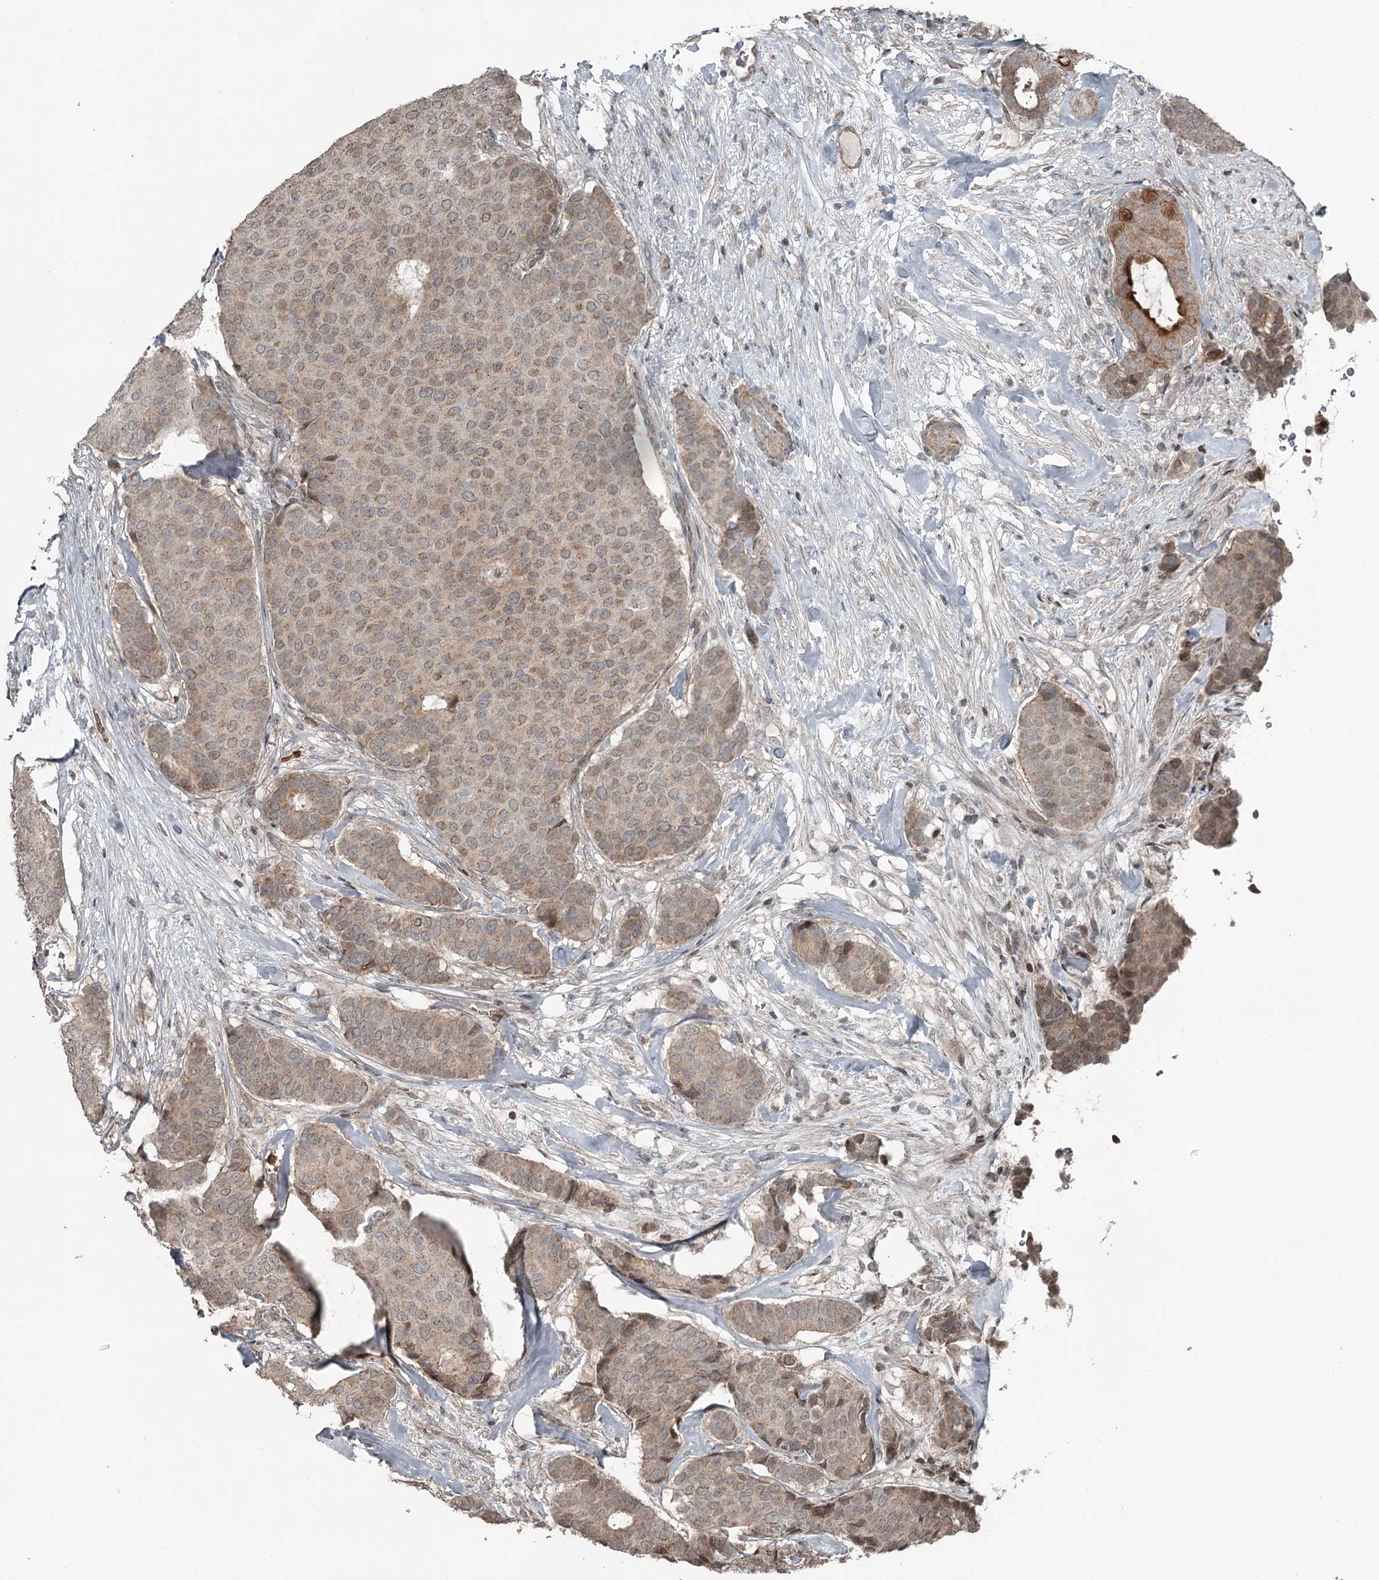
{"staining": {"intensity": "weak", "quantity": ">75%", "location": "cytoplasmic/membranous"}, "tissue": "breast cancer", "cell_type": "Tumor cells", "image_type": "cancer", "snomed": [{"axis": "morphology", "description": "Duct carcinoma"}, {"axis": "topography", "description": "Breast"}], "caption": "Protein staining of breast invasive ductal carcinoma tissue shows weak cytoplasmic/membranous expression in approximately >75% of tumor cells.", "gene": "RASSF8", "patient": {"sex": "female", "age": 75}}